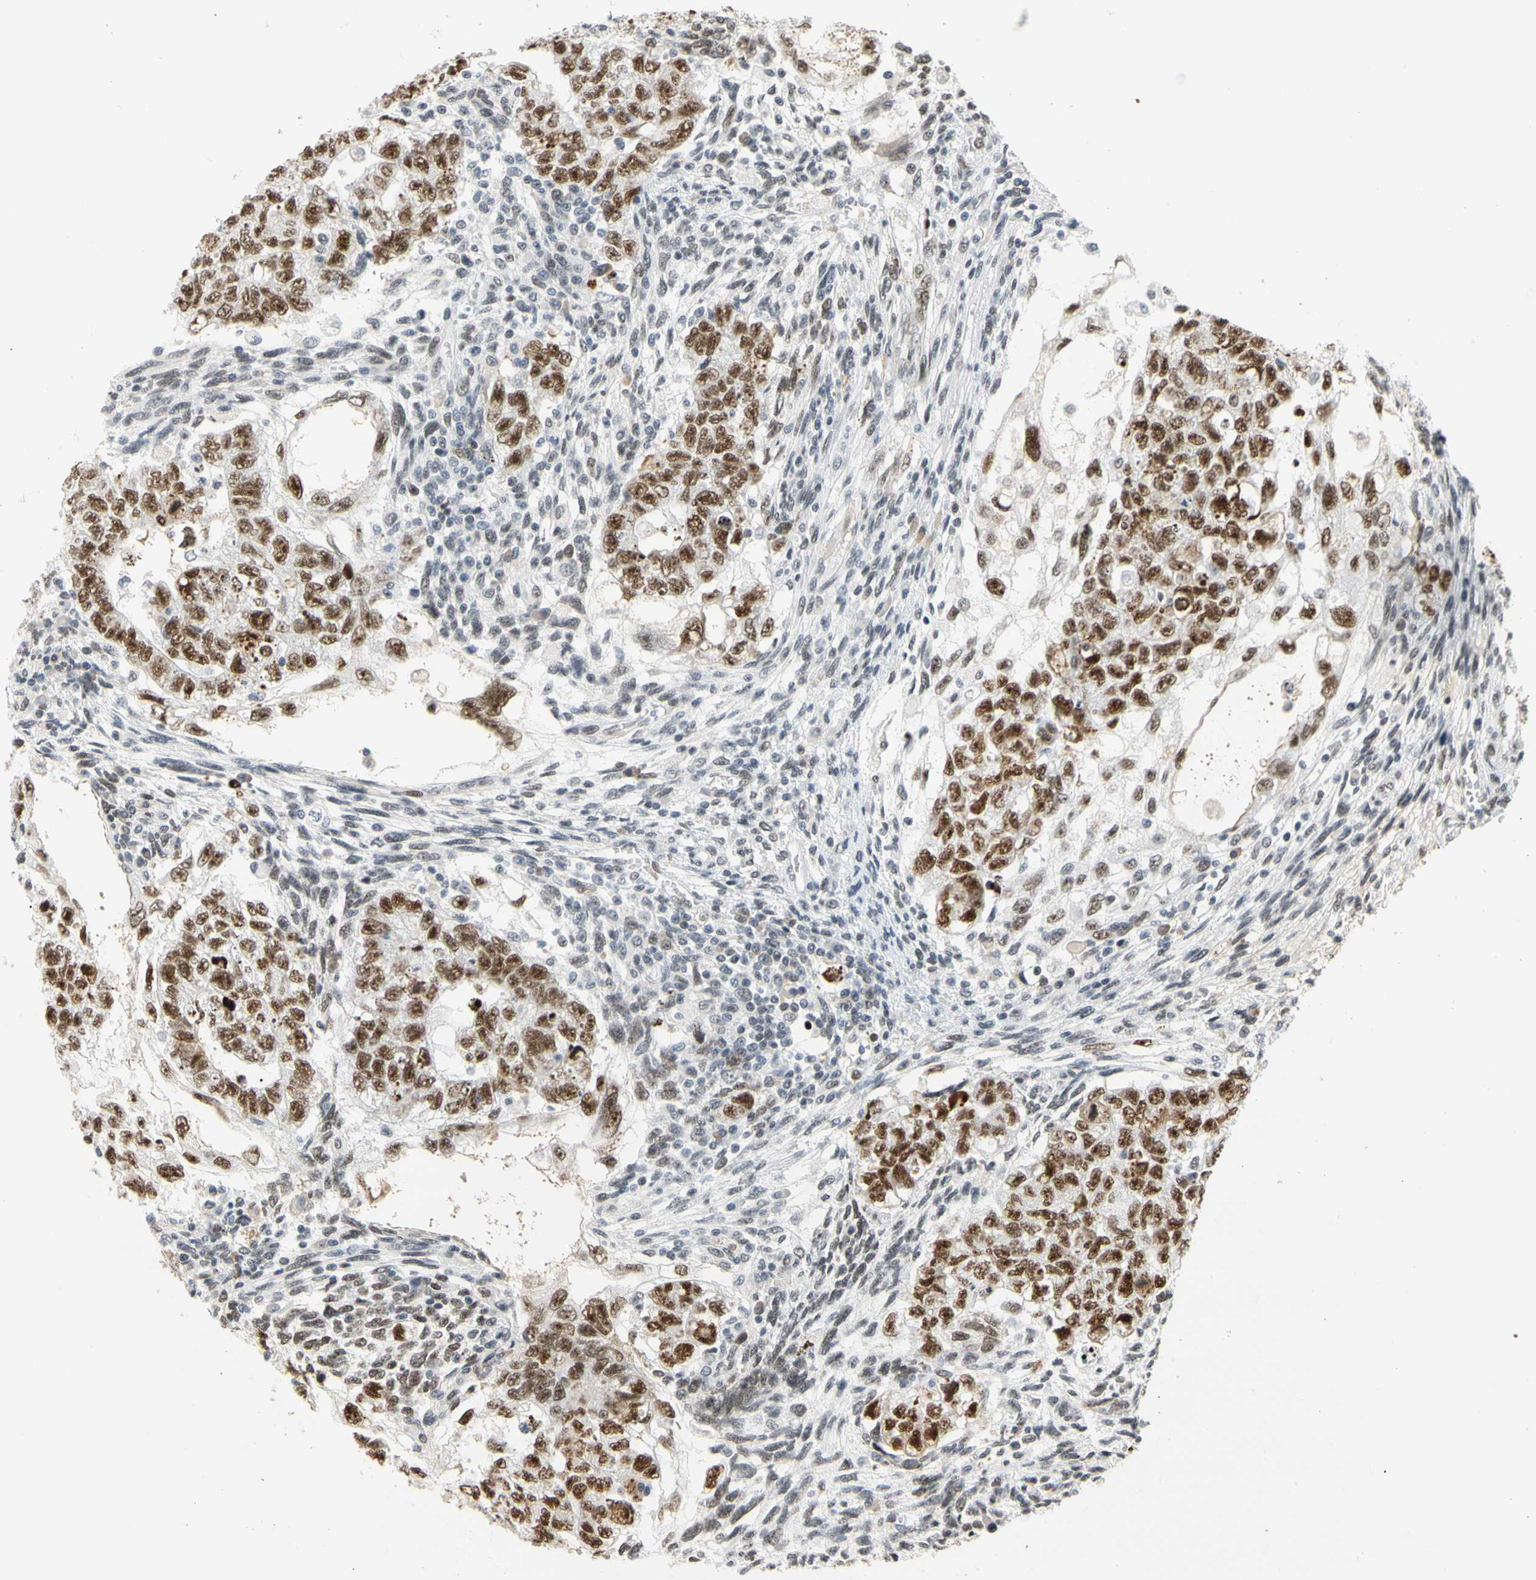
{"staining": {"intensity": "strong", "quantity": ">75%", "location": "nuclear"}, "tissue": "testis cancer", "cell_type": "Tumor cells", "image_type": "cancer", "snomed": [{"axis": "morphology", "description": "Normal tissue, NOS"}, {"axis": "morphology", "description": "Carcinoma, Embryonal, NOS"}, {"axis": "topography", "description": "Testis"}], "caption": "Protein expression by immunohistochemistry shows strong nuclear expression in about >75% of tumor cells in embryonal carcinoma (testis).", "gene": "ZSCAN16", "patient": {"sex": "male", "age": 36}}